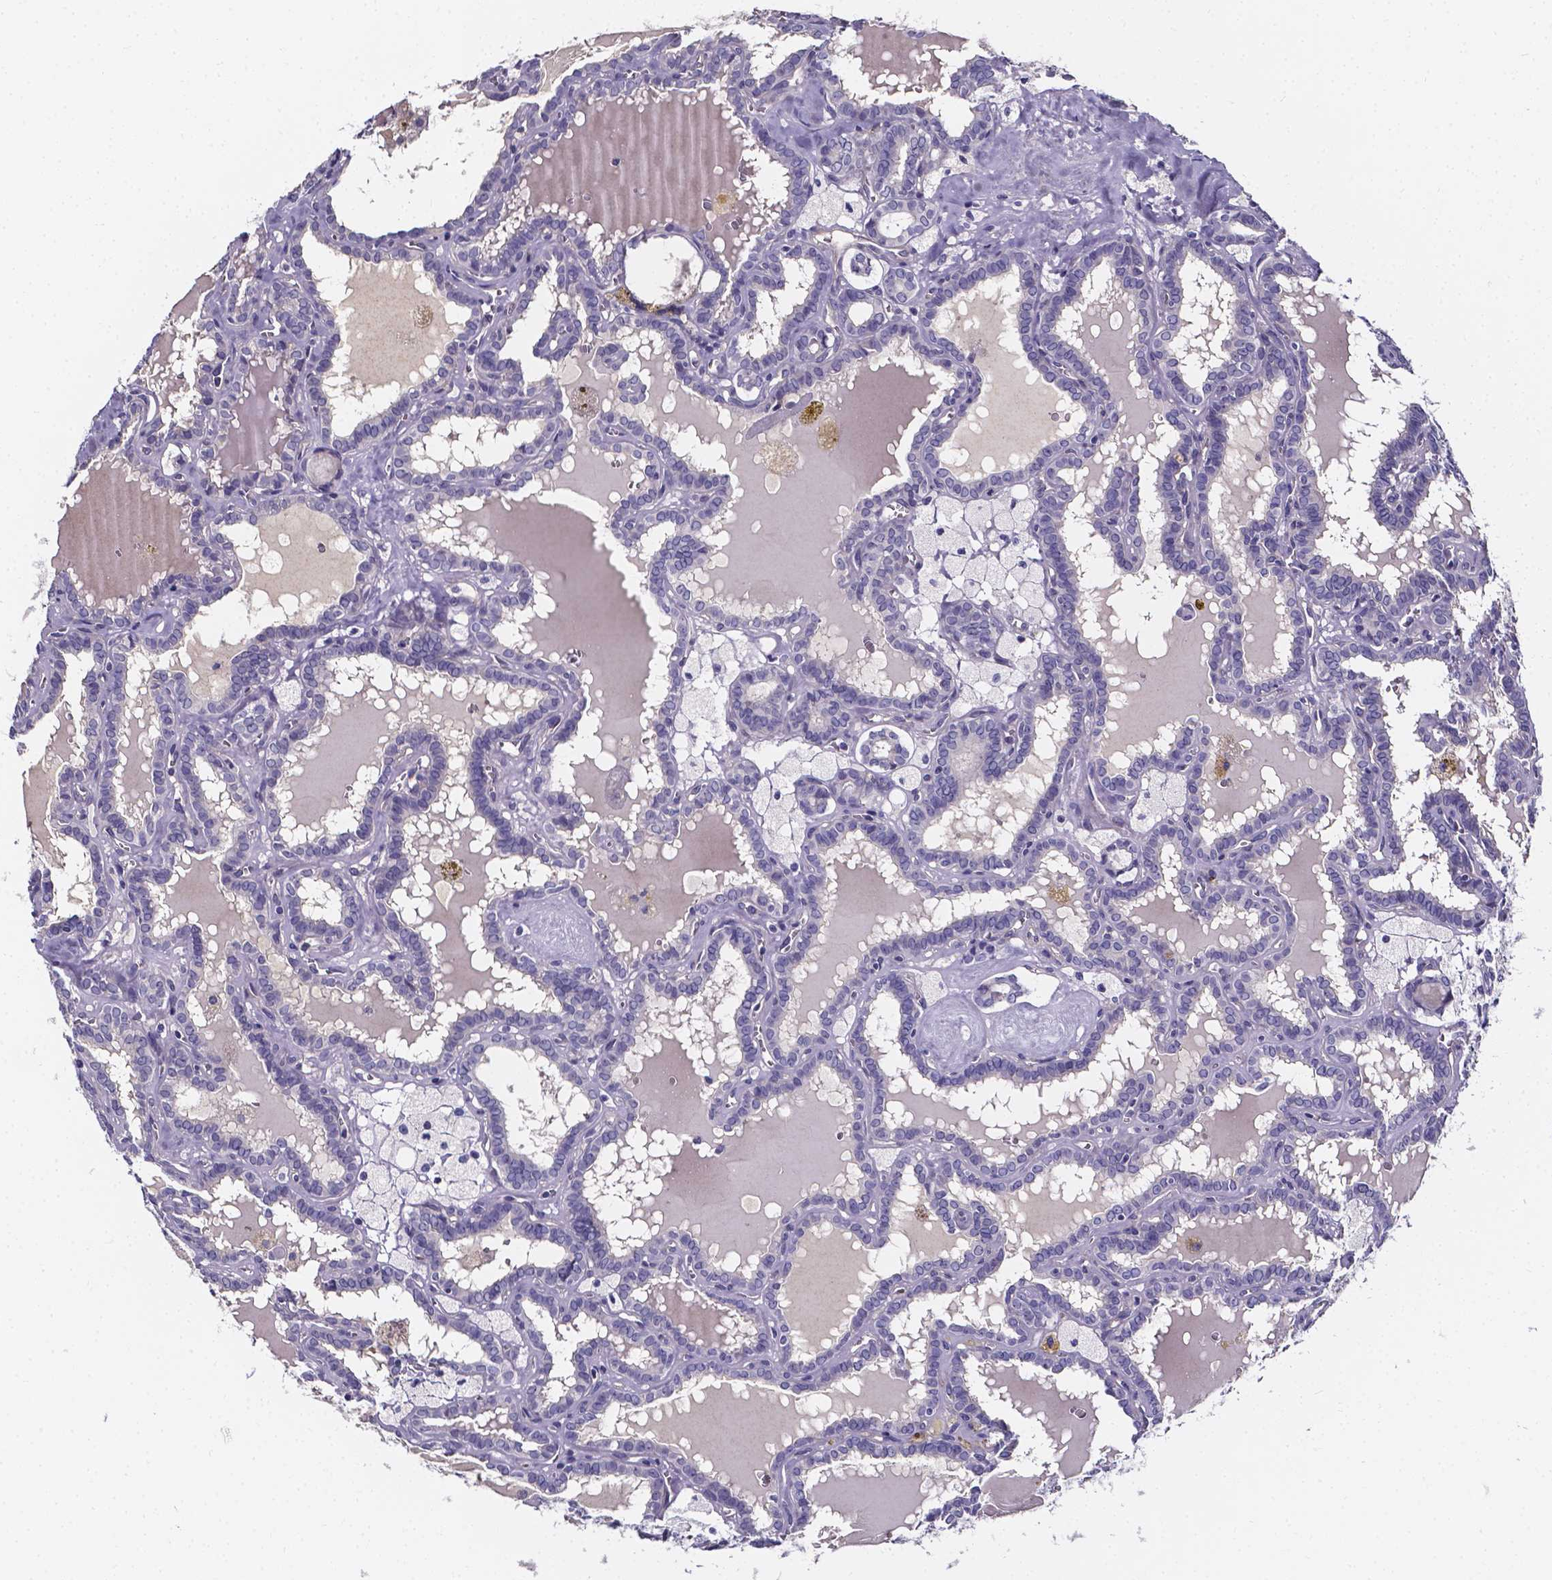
{"staining": {"intensity": "negative", "quantity": "none", "location": "none"}, "tissue": "thyroid cancer", "cell_type": "Tumor cells", "image_type": "cancer", "snomed": [{"axis": "morphology", "description": "Papillary adenocarcinoma, NOS"}, {"axis": "topography", "description": "Thyroid gland"}], "caption": "Immunohistochemistry (IHC) micrograph of neoplastic tissue: human papillary adenocarcinoma (thyroid) stained with DAB (3,3'-diaminobenzidine) reveals no significant protein staining in tumor cells. (Stains: DAB (3,3'-diaminobenzidine) immunohistochemistry (IHC) with hematoxylin counter stain, Microscopy: brightfield microscopy at high magnification).", "gene": "CACNG8", "patient": {"sex": "female", "age": 39}}